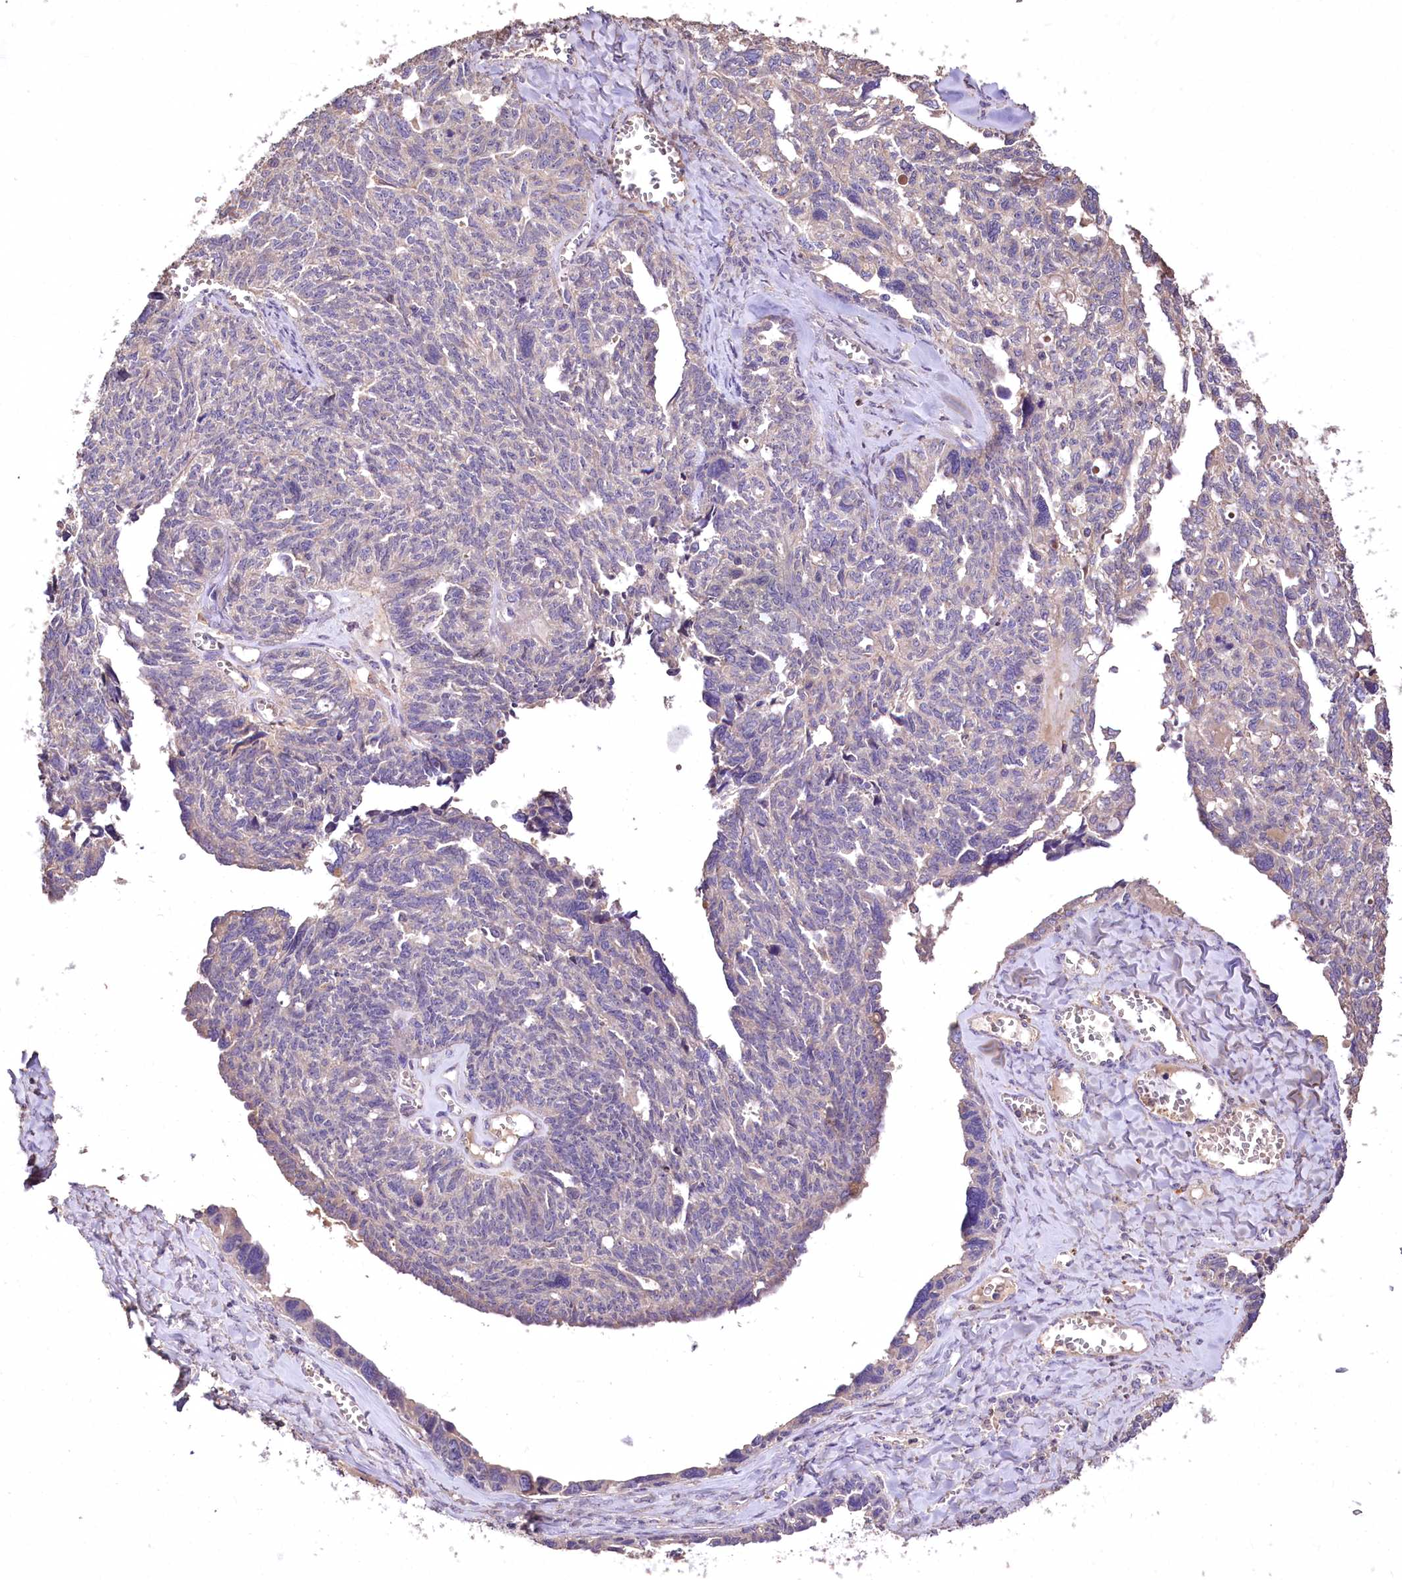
{"staining": {"intensity": "negative", "quantity": "none", "location": "none"}, "tissue": "ovarian cancer", "cell_type": "Tumor cells", "image_type": "cancer", "snomed": [{"axis": "morphology", "description": "Cystadenocarcinoma, serous, NOS"}, {"axis": "topography", "description": "Ovary"}], "caption": "Protein analysis of serous cystadenocarcinoma (ovarian) demonstrates no significant positivity in tumor cells.", "gene": "PCYOX1L", "patient": {"sex": "female", "age": 79}}